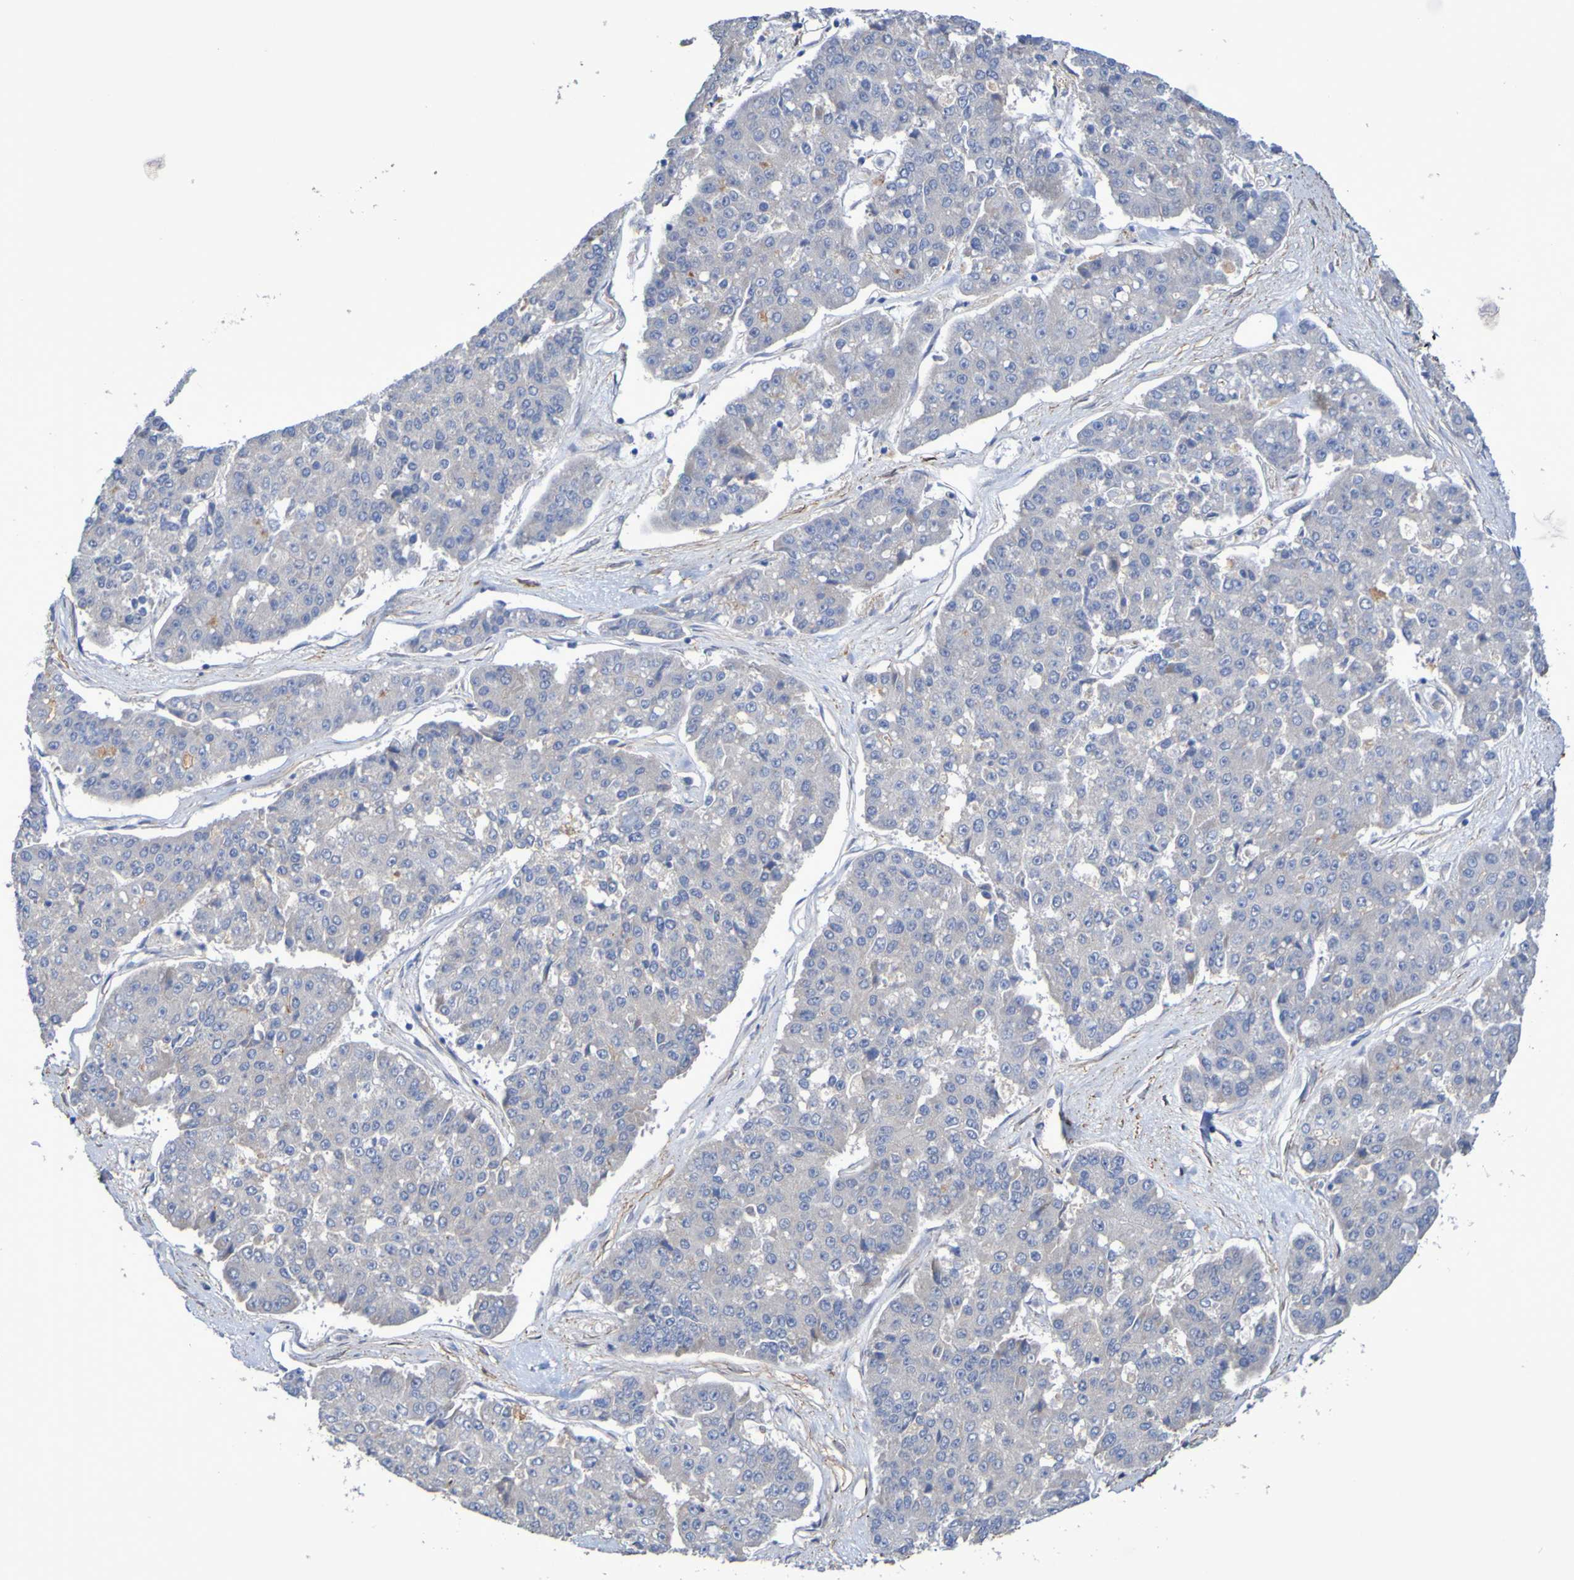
{"staining": {"intensity": "negative", "quantity": "none", "location": "none"}, "tissue": "pancreatic cancer", "cell_type": "Tumor cells", "image_type": "cancer", "snomed": [{"axis": "morphology", "description": "Adenocarcinoma, NOS"}, {"axis": "topography", "description": "Pancreas"}], "caption": "Pancreatic cancer was stained to show a protein in brown. There is no significant expression in tumor cells.", "gene": "SRPRB", "patient": {"sex": "male", "age": 50}}